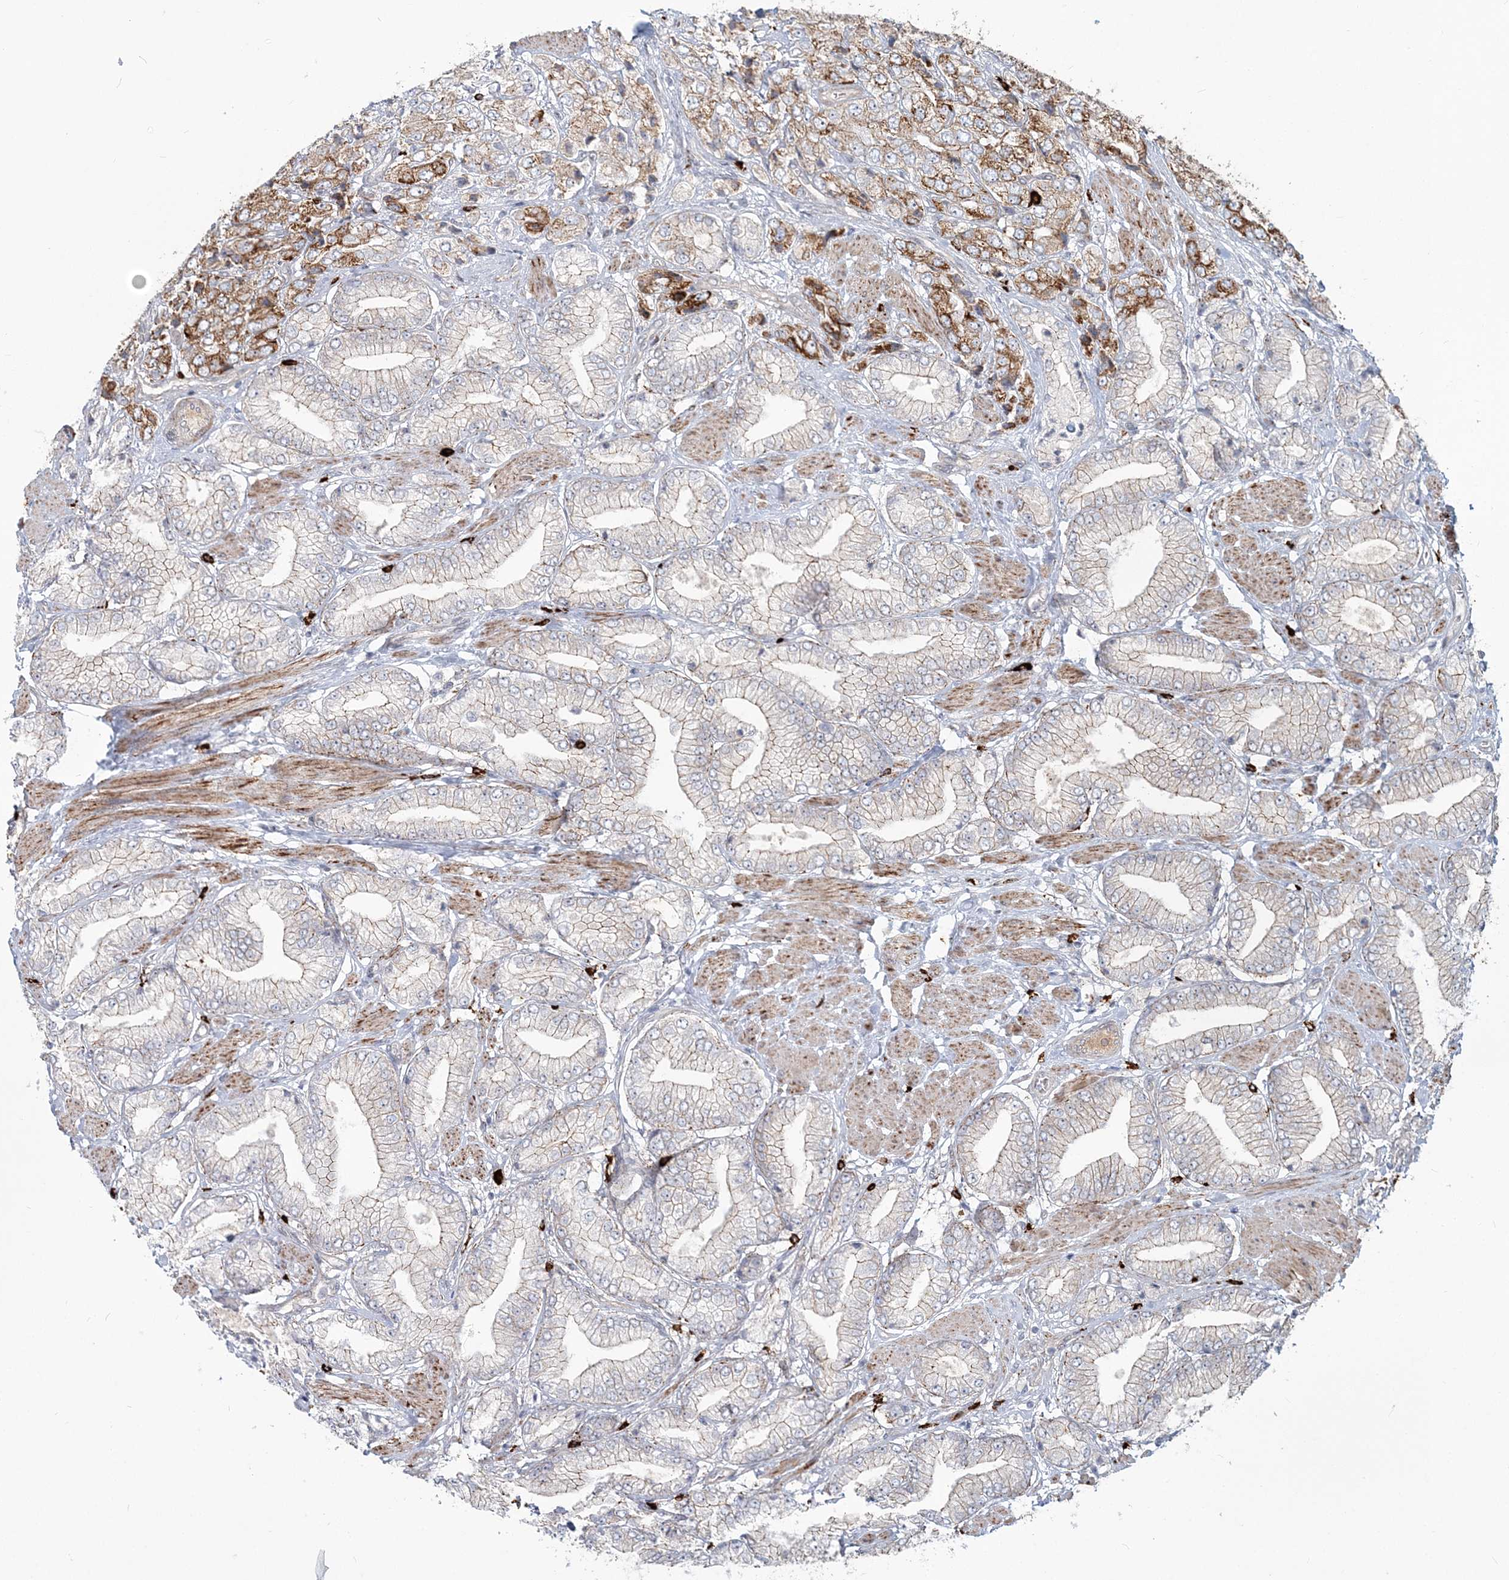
{"staining": {"intensity": "moderate", "quantity": "<25%", "location": "cytoplasmic/membranous"}, "tissue": "prostate cancer", "cell_type": "Tumor cells", "image_type": "cancer", "snomed": [{"axis": "morphology", "description": "Adenocarcinoma, High grade"}, {"axis": "topography", "description": "Prostate"}], "caption": "Human high-grade adenocarcinoma (prostate) stained for a protein (brown) demonstrates moderate cytoplasmic/membranous positive expression in about <25% of tumor cells.", "gene": "SH3PXD2A", "patient": {"sex": "male", "age": 50}}